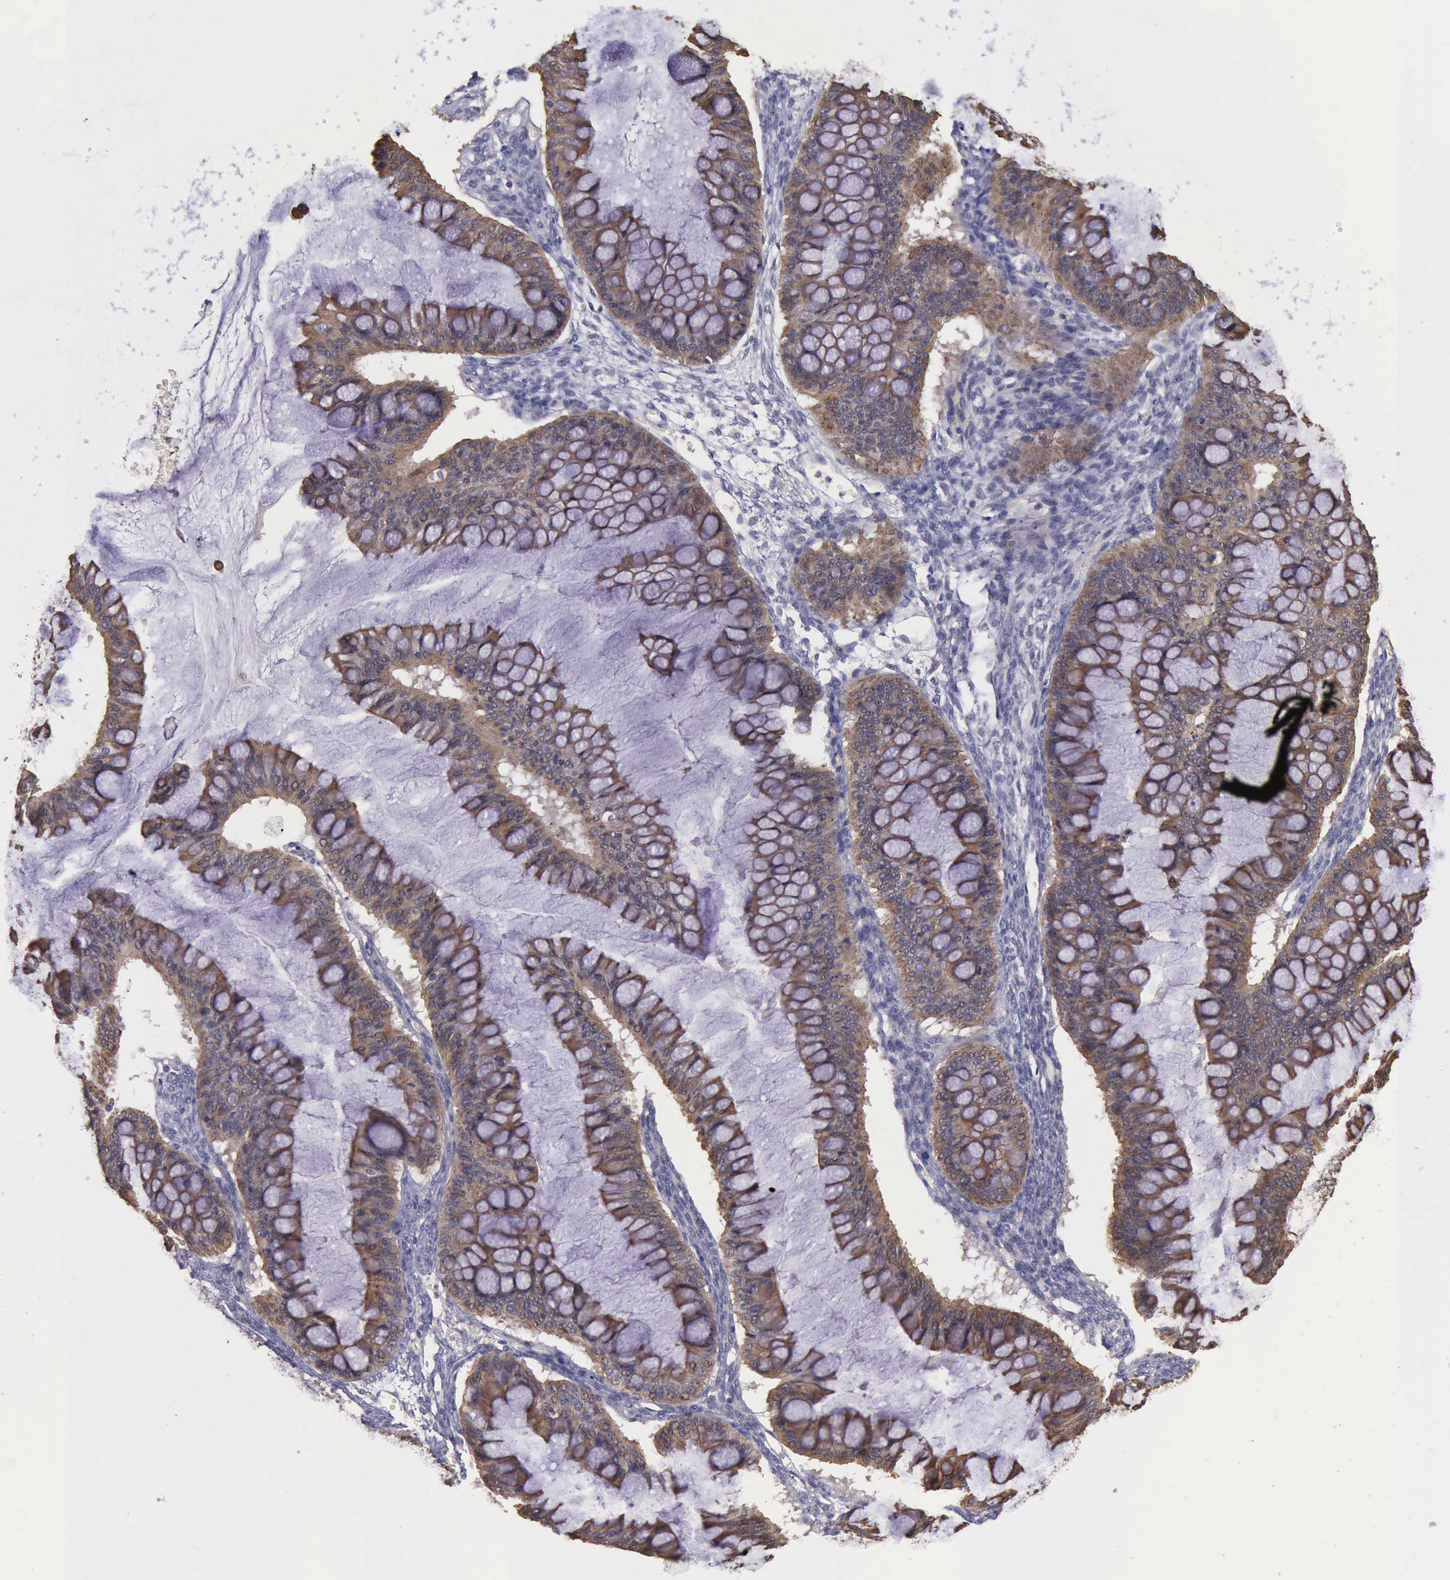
{"staining": {"intensity": "weak", "quantity": ">75%", "location": "cytoplasmic/membranous"}, "tissue": "ovarian cancer", "cell_type": "Tumor cells", "image_type": "cancer", "snomed": [{"axis": "morphology", "description": "Cystadenocarcinoma, mucinous, NOS"}, {"axis": "topography", "description": "Ovary"}], "caption": "Ovarian cancer stained with immunohistochemistry demonstrates weak cytoplasmic/membranous staining in approximately >75% of tumor cells. The staining was performed using DAB, with brown indicating positive protein expression. Nuclei are stained blue with hematoxylin.", "gene": "RAB39B", "patient": {"sex": "female", "age": 73}}